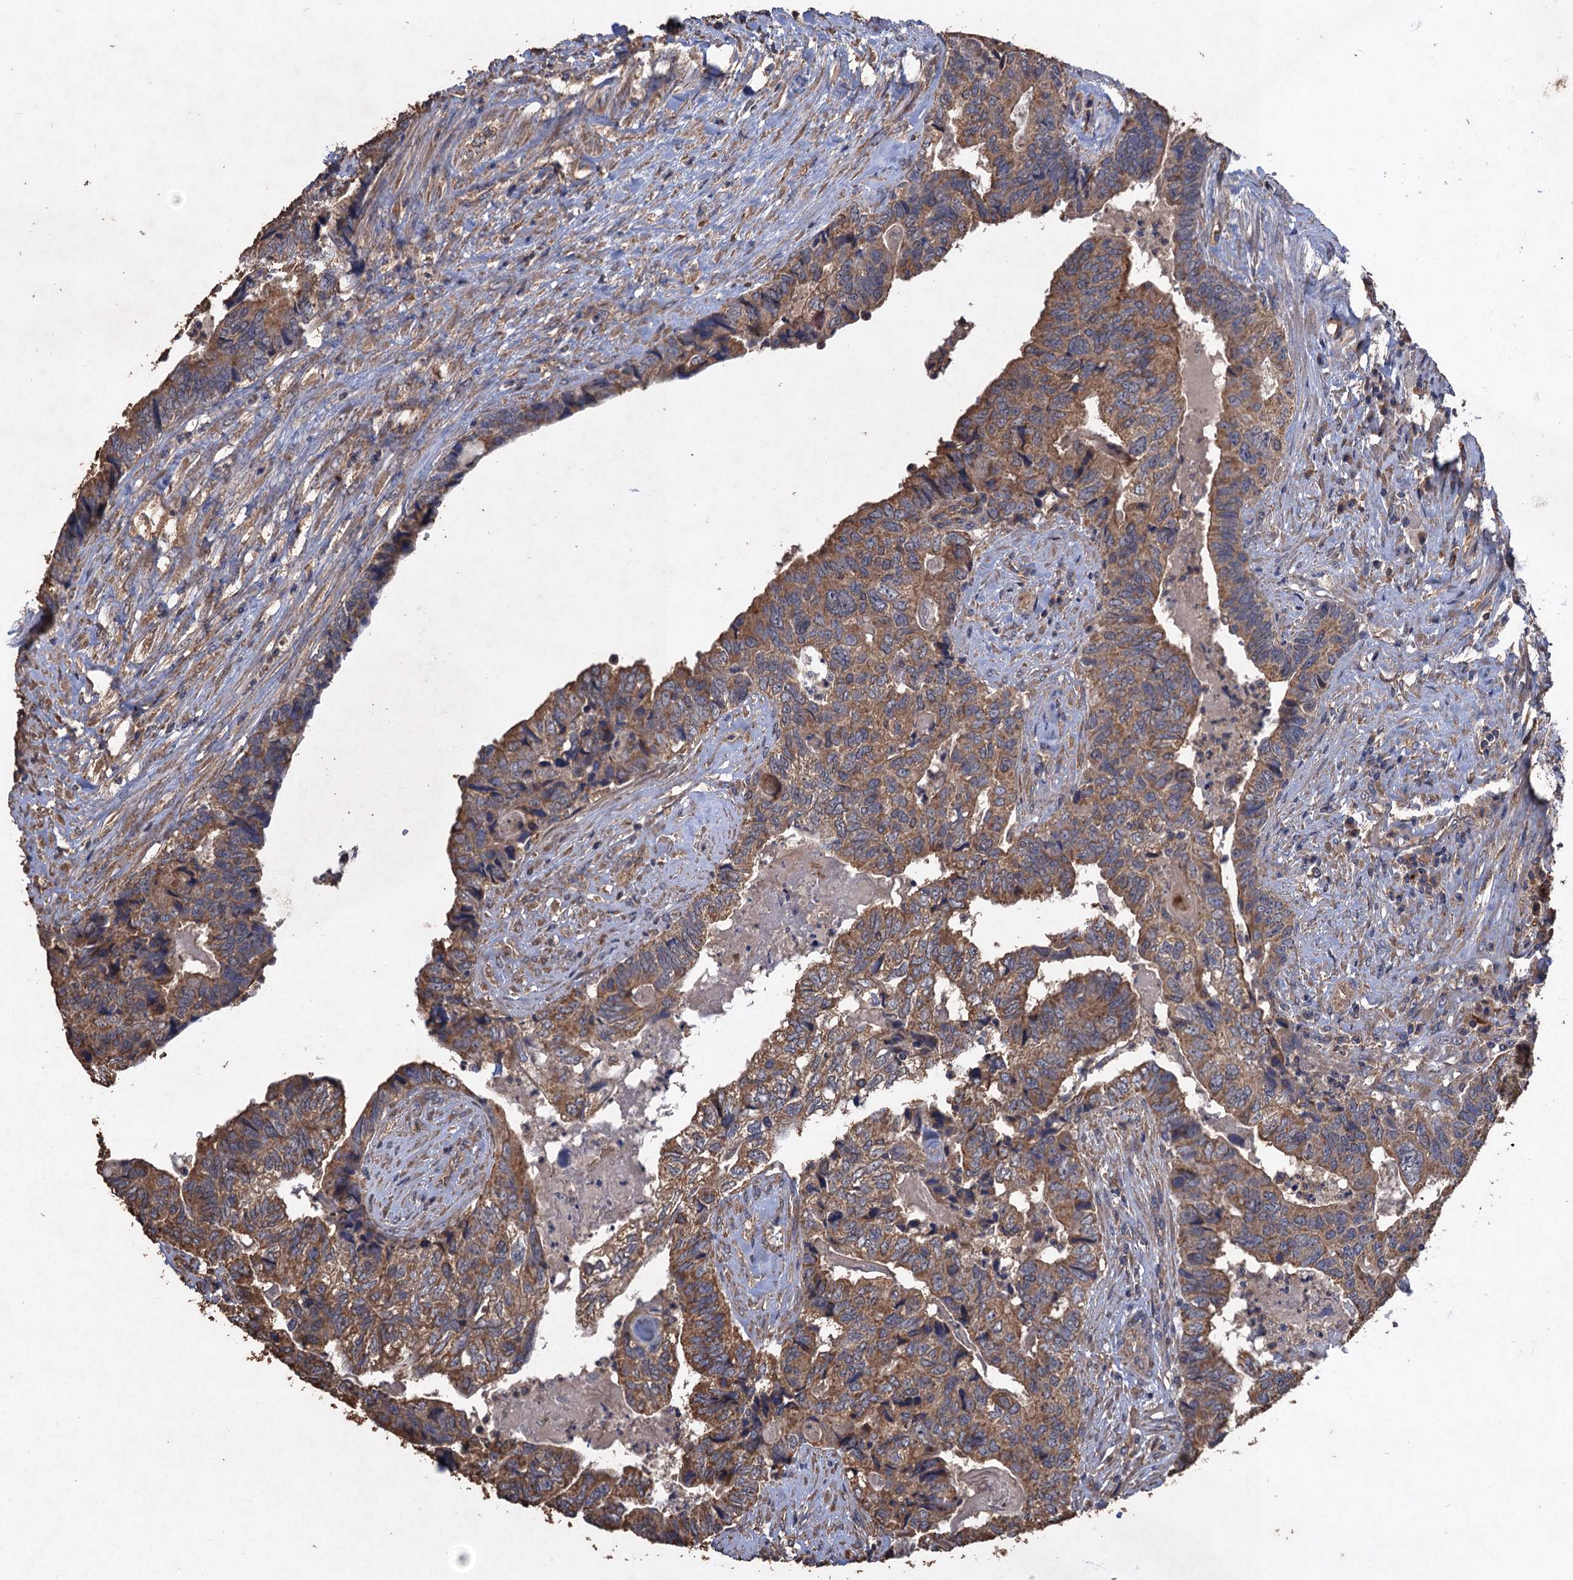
{"staining": {"intensity": "moderate", "quantity": ">75%", "location": "cytoplasmic/membranous"}, "tissue": "colorectal cancer", "cell_type": "Tumor cells", "image_type": "cancer", "snomed": [{"axis": "morphology", "description": "Adenocarcinoma, NOS"}, {"axis": "topography", "description": "Colon"}], "caption": "This photomicrograph reveals colorectal adenocarcinoma stained with immunohistochemistry to label a protein in brown. The cytoplasmic/membranous of tumor cells show moderate positivity for the protein. Nuclei are counter-stained blue.", "gene": "SCUBE3", "patient": {"sex": "female", "age": 67}}